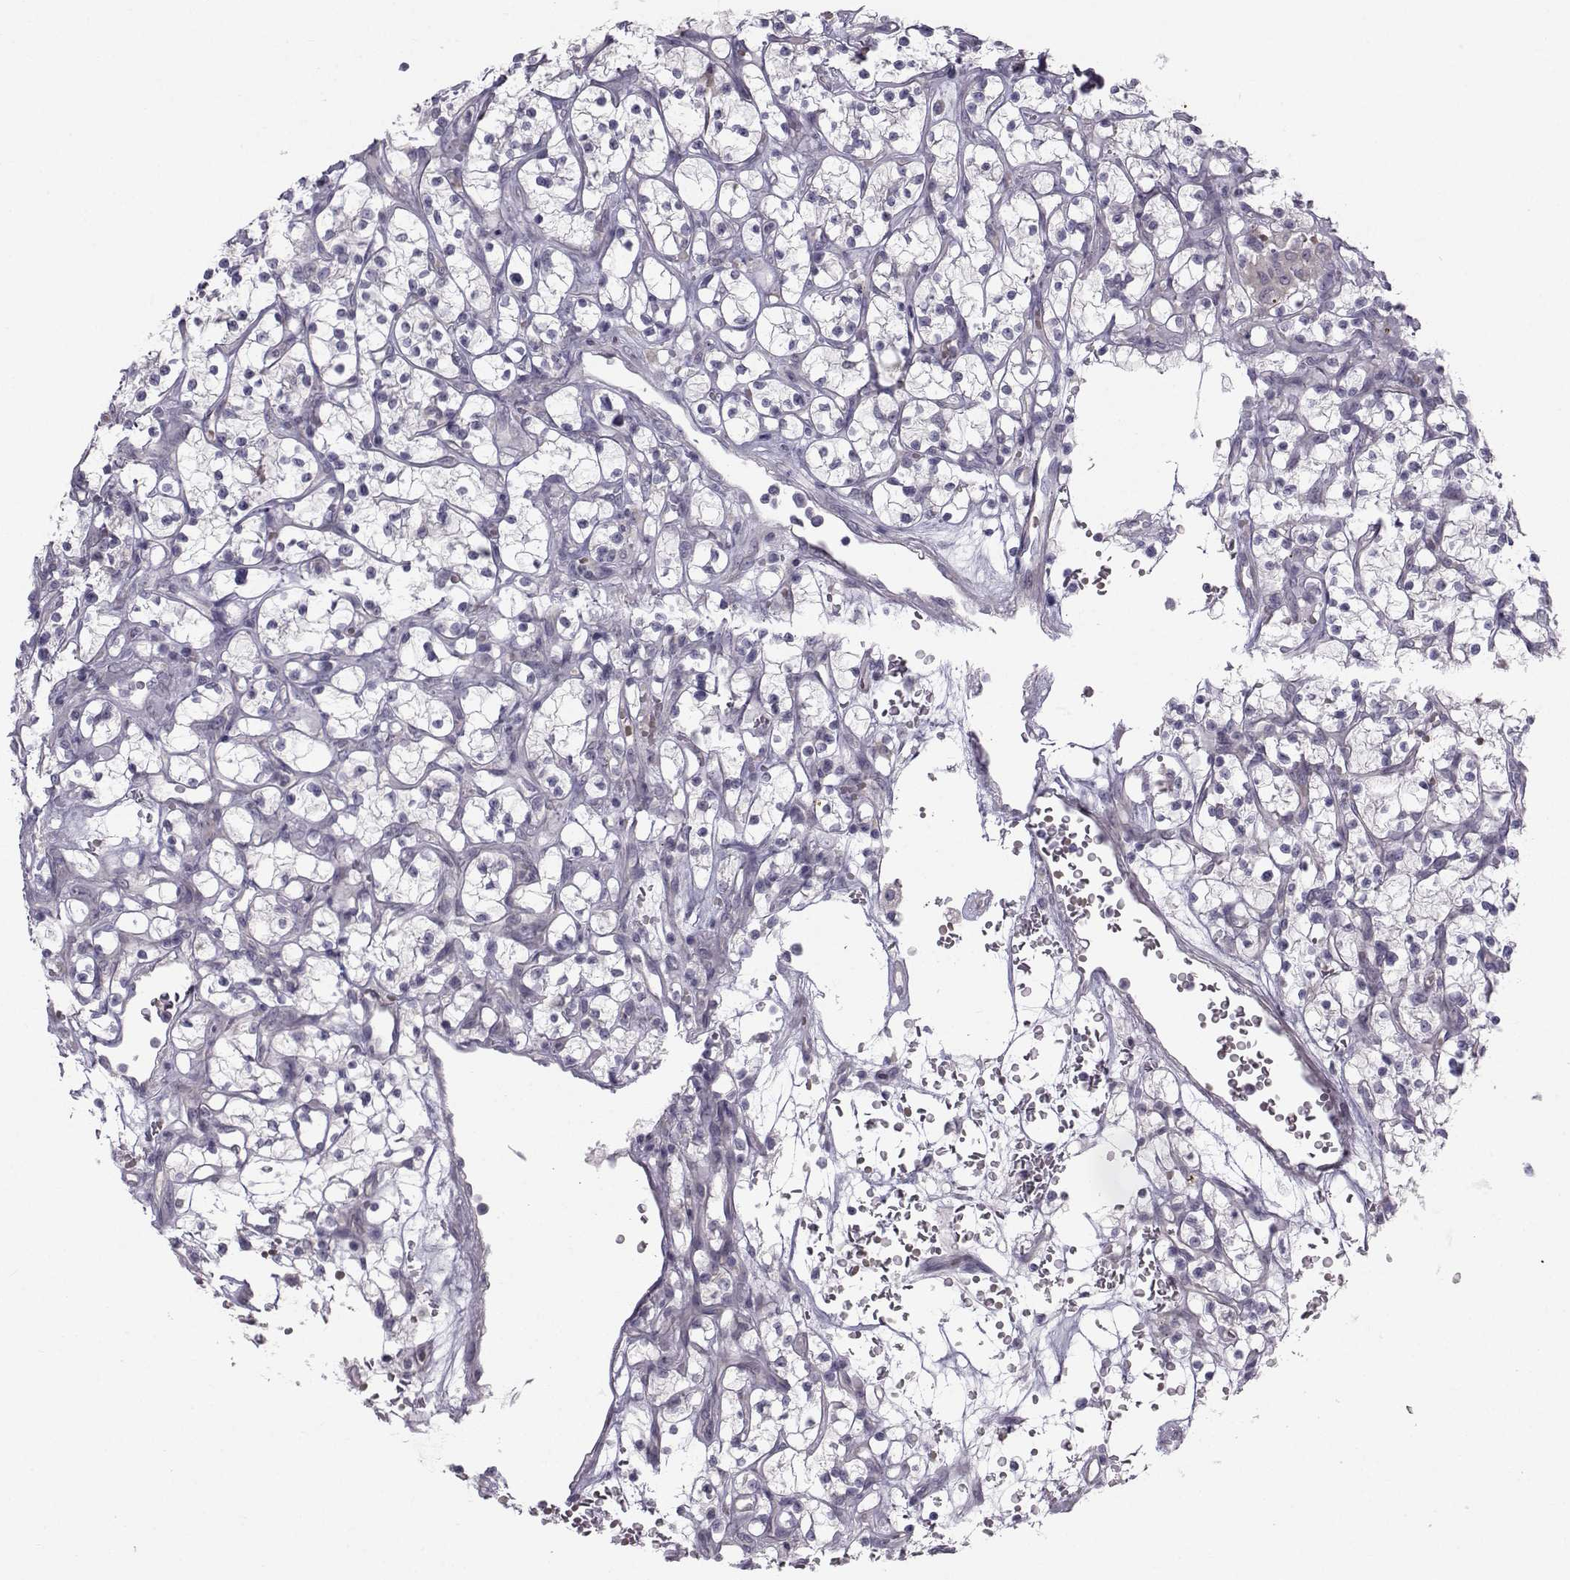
{"staining": {"intensity": "negative", "quantity": "none", "location": "none"}, "tissue": "renal cancer", "cell_type": "Tumor cells", "image_type": "cancer", "snomed": [{"axis": "morphology", "description": "Adenocarcinoma, NOS"}, {"axis": "topography", "description": "Kidney"}], "caption": "DAB immunohistochemical staining of human renal adenocarcinoma demonstrates no significant expression in tumor cells.", "gene": "GARIN3", "patient": {"sex": "female", "age": 64}}